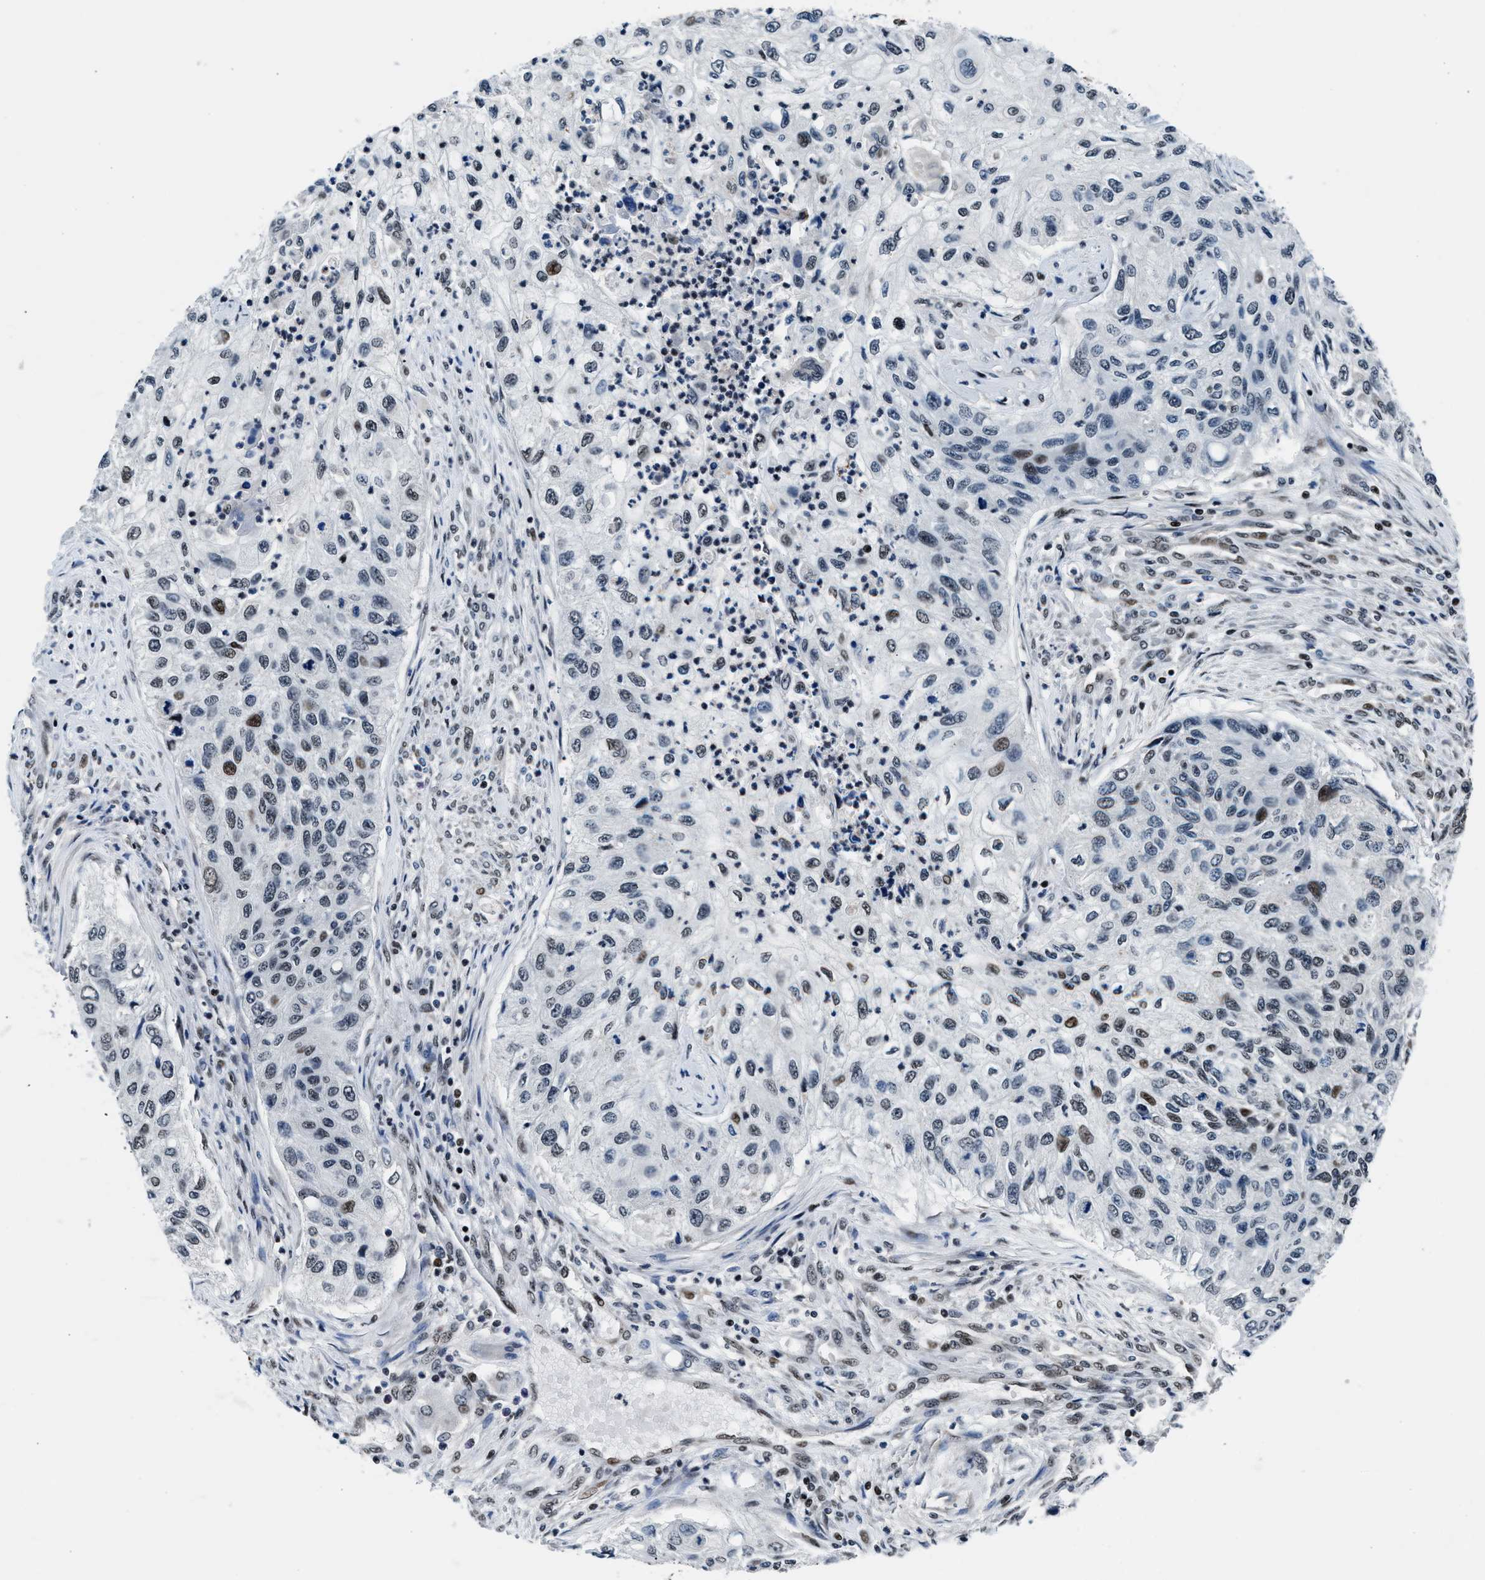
{"staining": {"intensity": "moderate", "quantity": "<25%", "location": "nuclear"}, "tissue": "urothelial cancer", "cell_type": "Tumor cells", "image_type": "cancer", "snomed": [{"axis": "morphology", "description": "Urothelial carcinoma, High grade"}, {"axis": "topography", "description": "Urinary bladder"}], "caption": "Immunohistochemistry histopathology image of urothelial cancer stained for a protein (brown), which demonstrates low levels of moderate nuclear expression in approximately <25% of tumor cells.", "gene": "PRRC2B", "patient": {"sex": "female", "age": 60}}